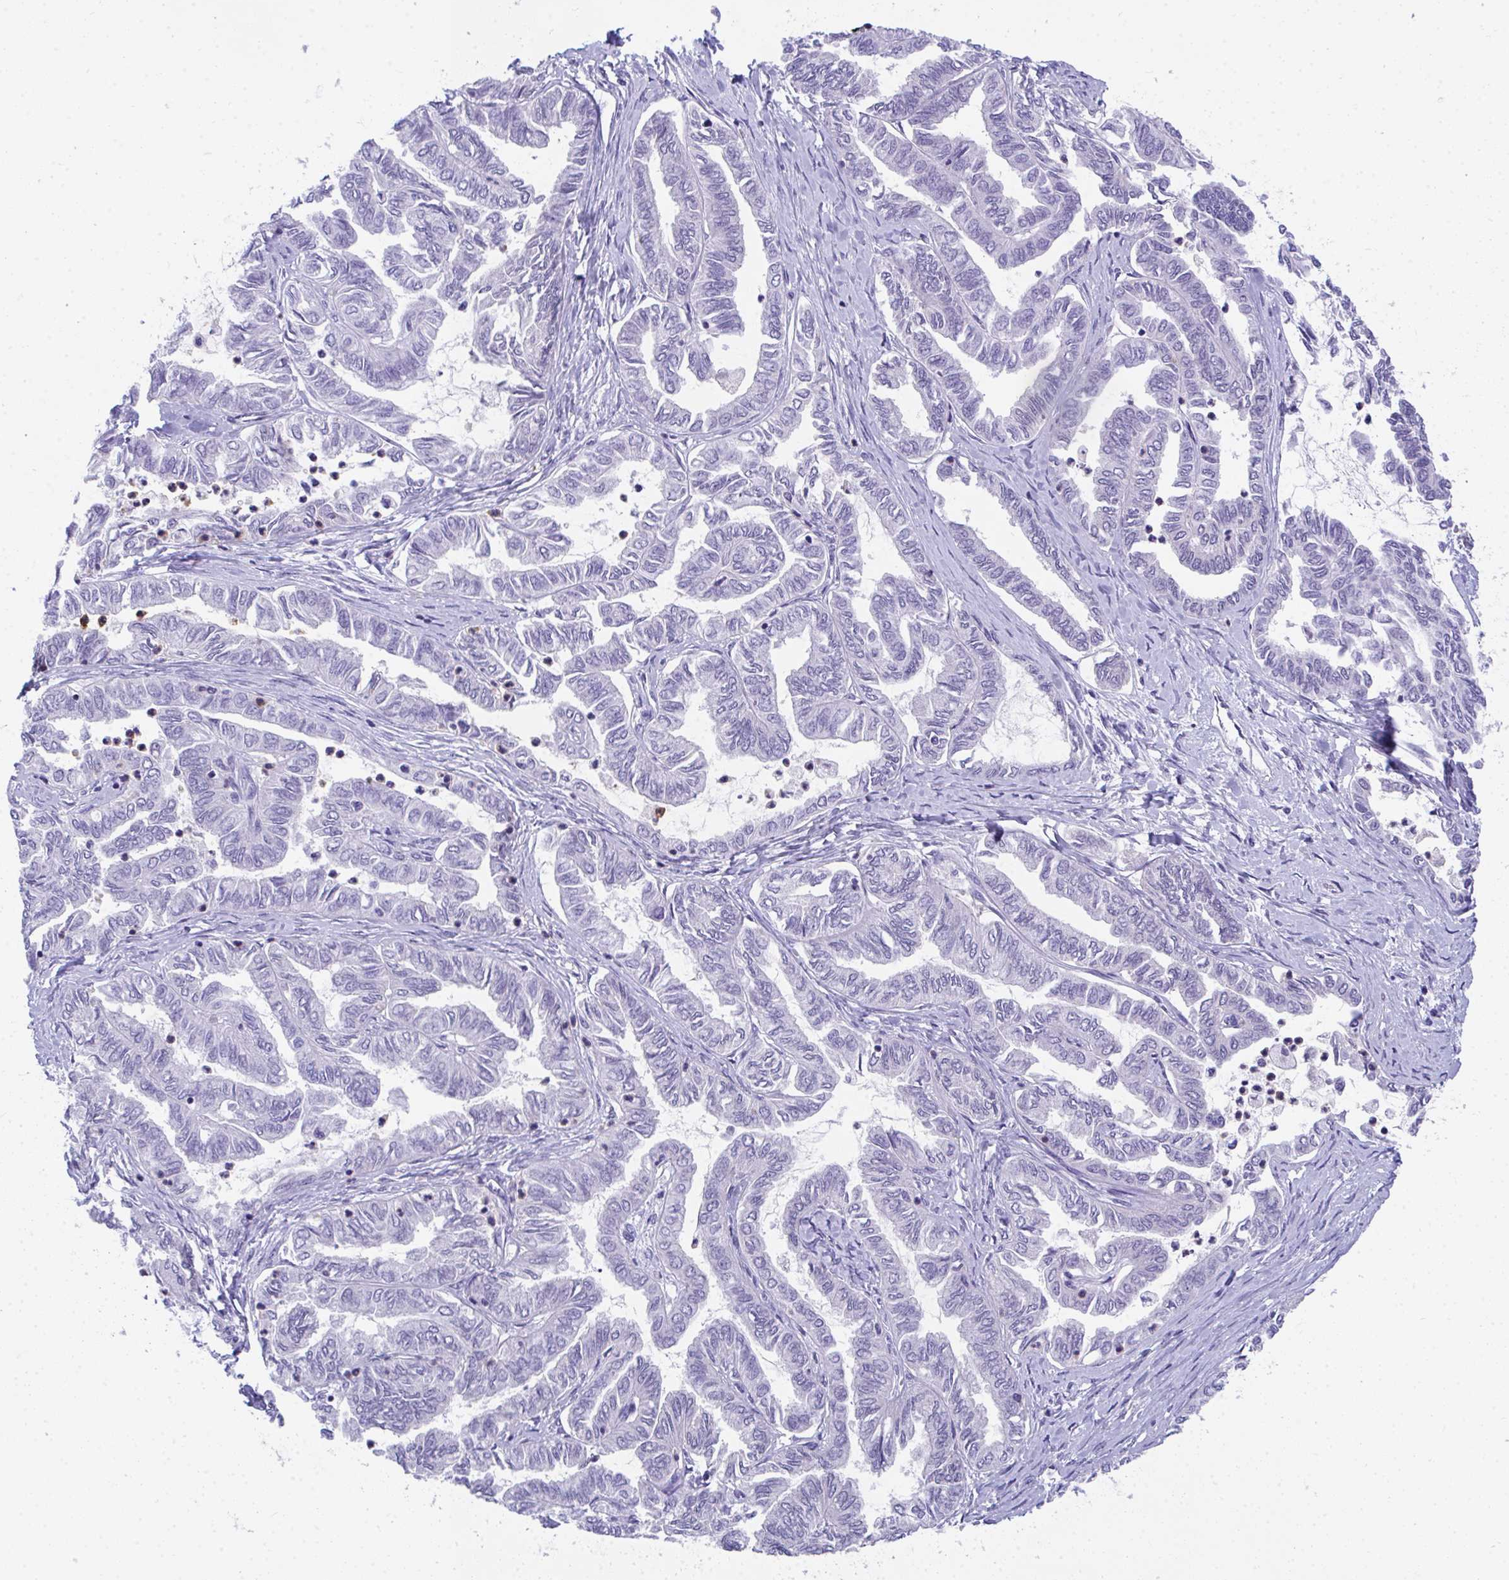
{"staining": {"intensity": "negative", "quantity": "none", "location": "none"}, "tissue": "ovarian cancer", "cell_type": "Tumor cells", "image_type": "cancer", "snomed": [{"axis": "morphology", "description": "Carcinoma, endometroid"}, {"axis": "topography", "description": "Ovary"}], "caption": "There is no significant staining in tumor cells of ovarian endometroid carcinoma. (Brightfield microscopy of DAB (3,3'-diaminobenzidine) IHC at high magnification).", "gene": "COA5", "patient": {"sex": "female", "age": 70}}